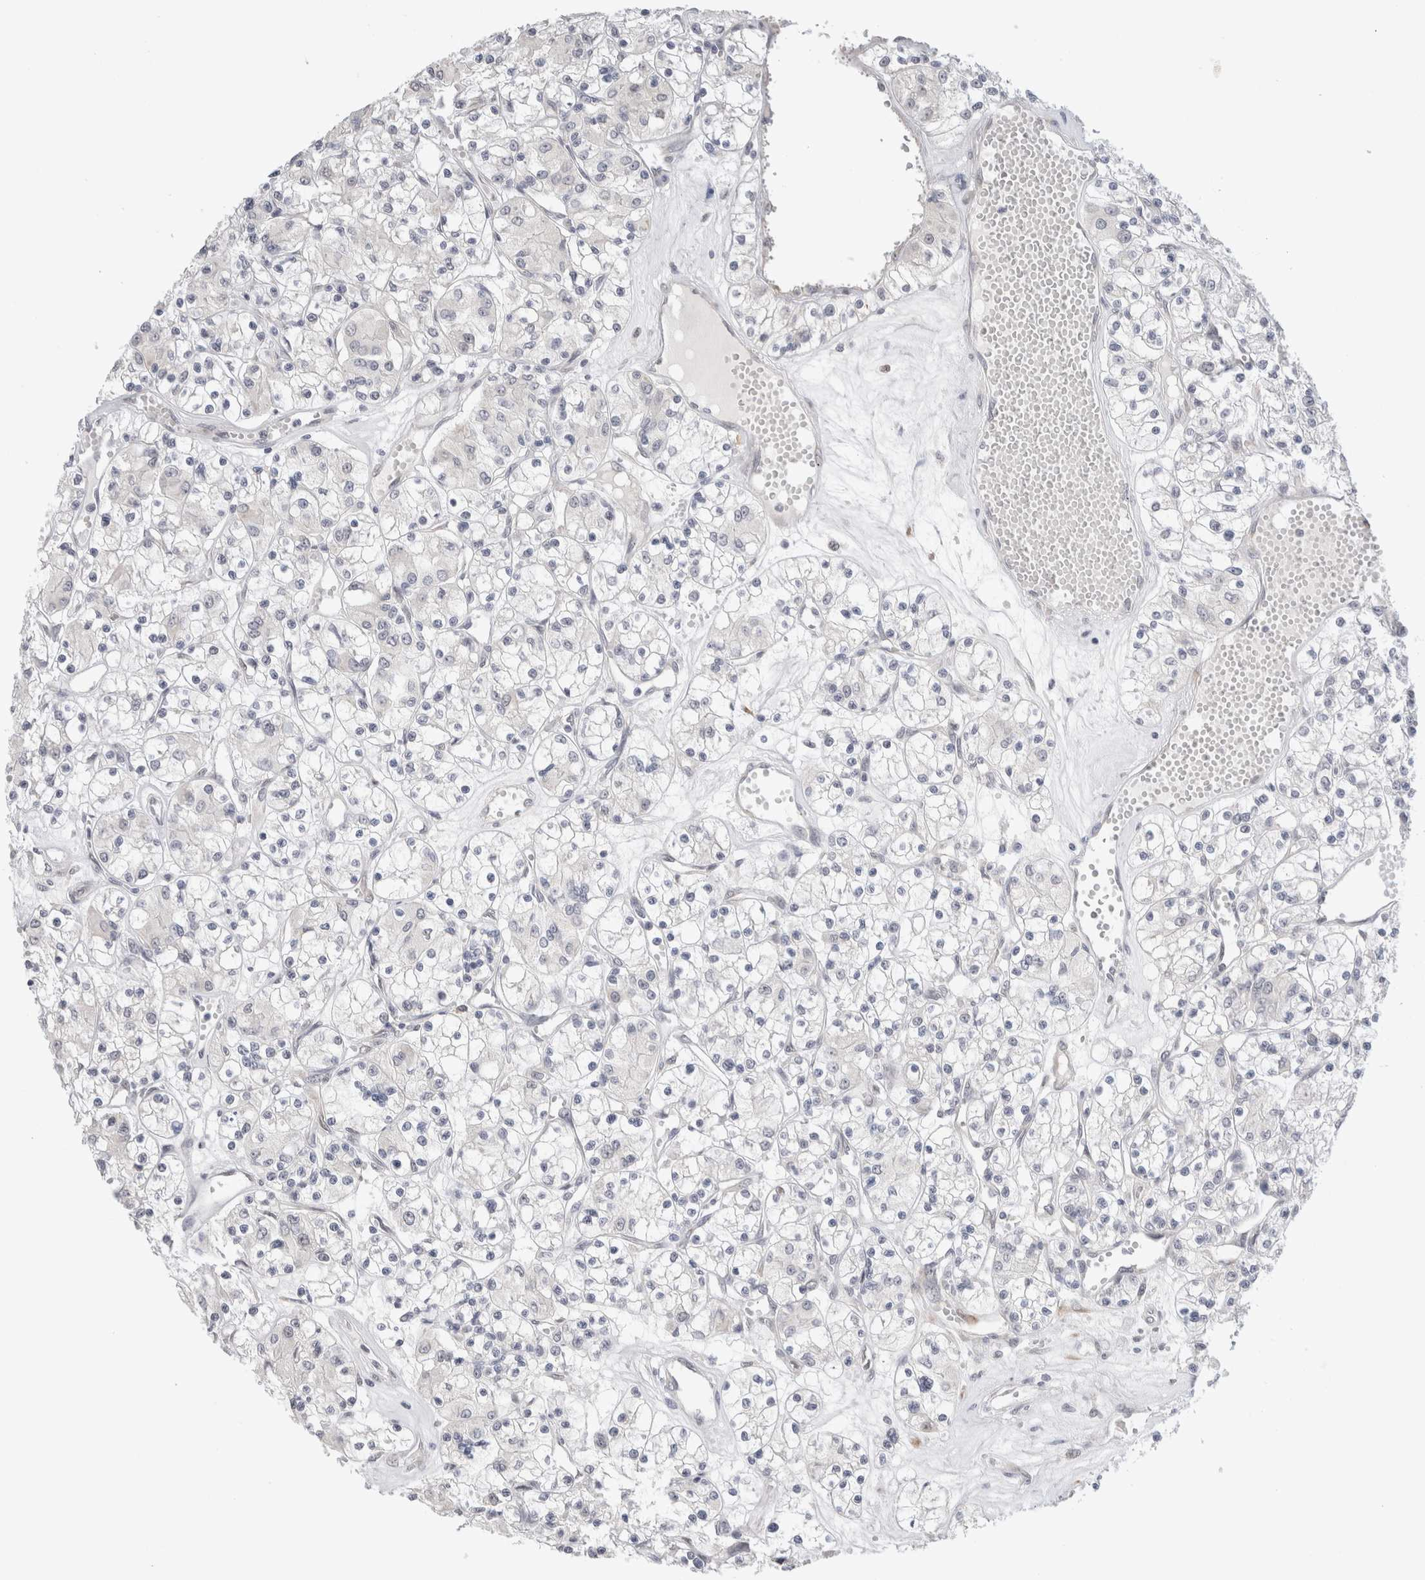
{"staining": {"intensity": "negative", "quantity": "none", "location": "none"}, "tissue": "renal cancer", "cell_type": "Tumor cells", "image_type": "cancer", "snomed": [{"axis": "morphology", "description": "Adenocarcinoma, NOS"}, {"axis": "topography", "description": "Kidney"}], "caption": "The immunohistochemistry (IHC) histopathology image has no significant expression in tumor cells of adenocarcinoma (renal) tissue. Nuclei are stained in blue.", "gene": "HDLBP", "patient": {"sex": "female", "age": 59}}